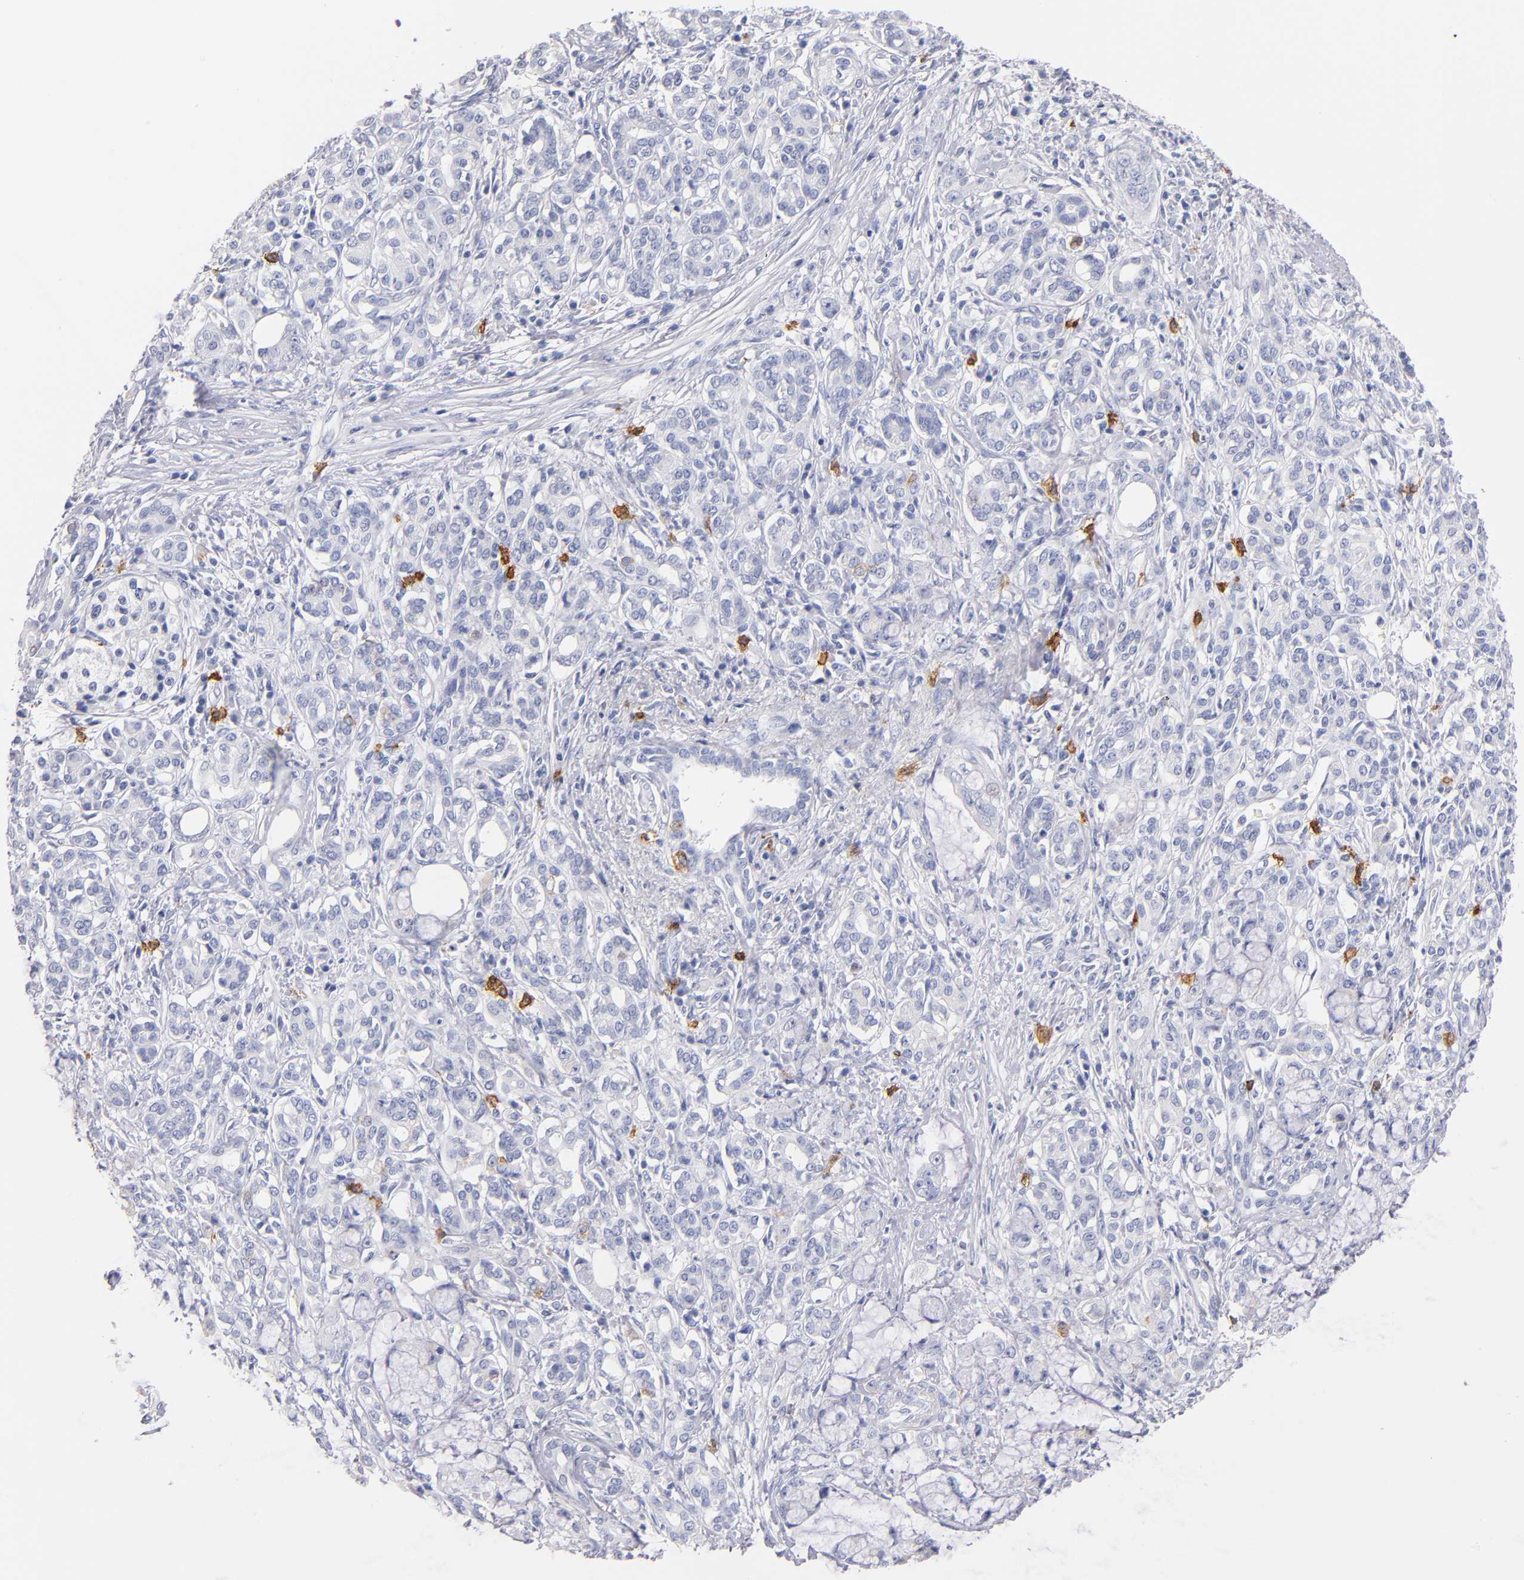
{"staining": {"intensity": "negative", "quantity": "none", "location": "none"}, "tissue": "pancreatic cancer", "cell_type": "Tumor cells", "image_type": "cancer", "snomed": [{"axis": "morphology", "description": "Adenocarcinoma, NOS"}, {"axis": "topography", "description": "Pancreas"}], "caption": "Photomicrograph shows no protein expression in tumor cells of pancreatic adenocarcinoma tissue.", "gene": "KIT", "patient": {"sex": "female", "age": 73}}